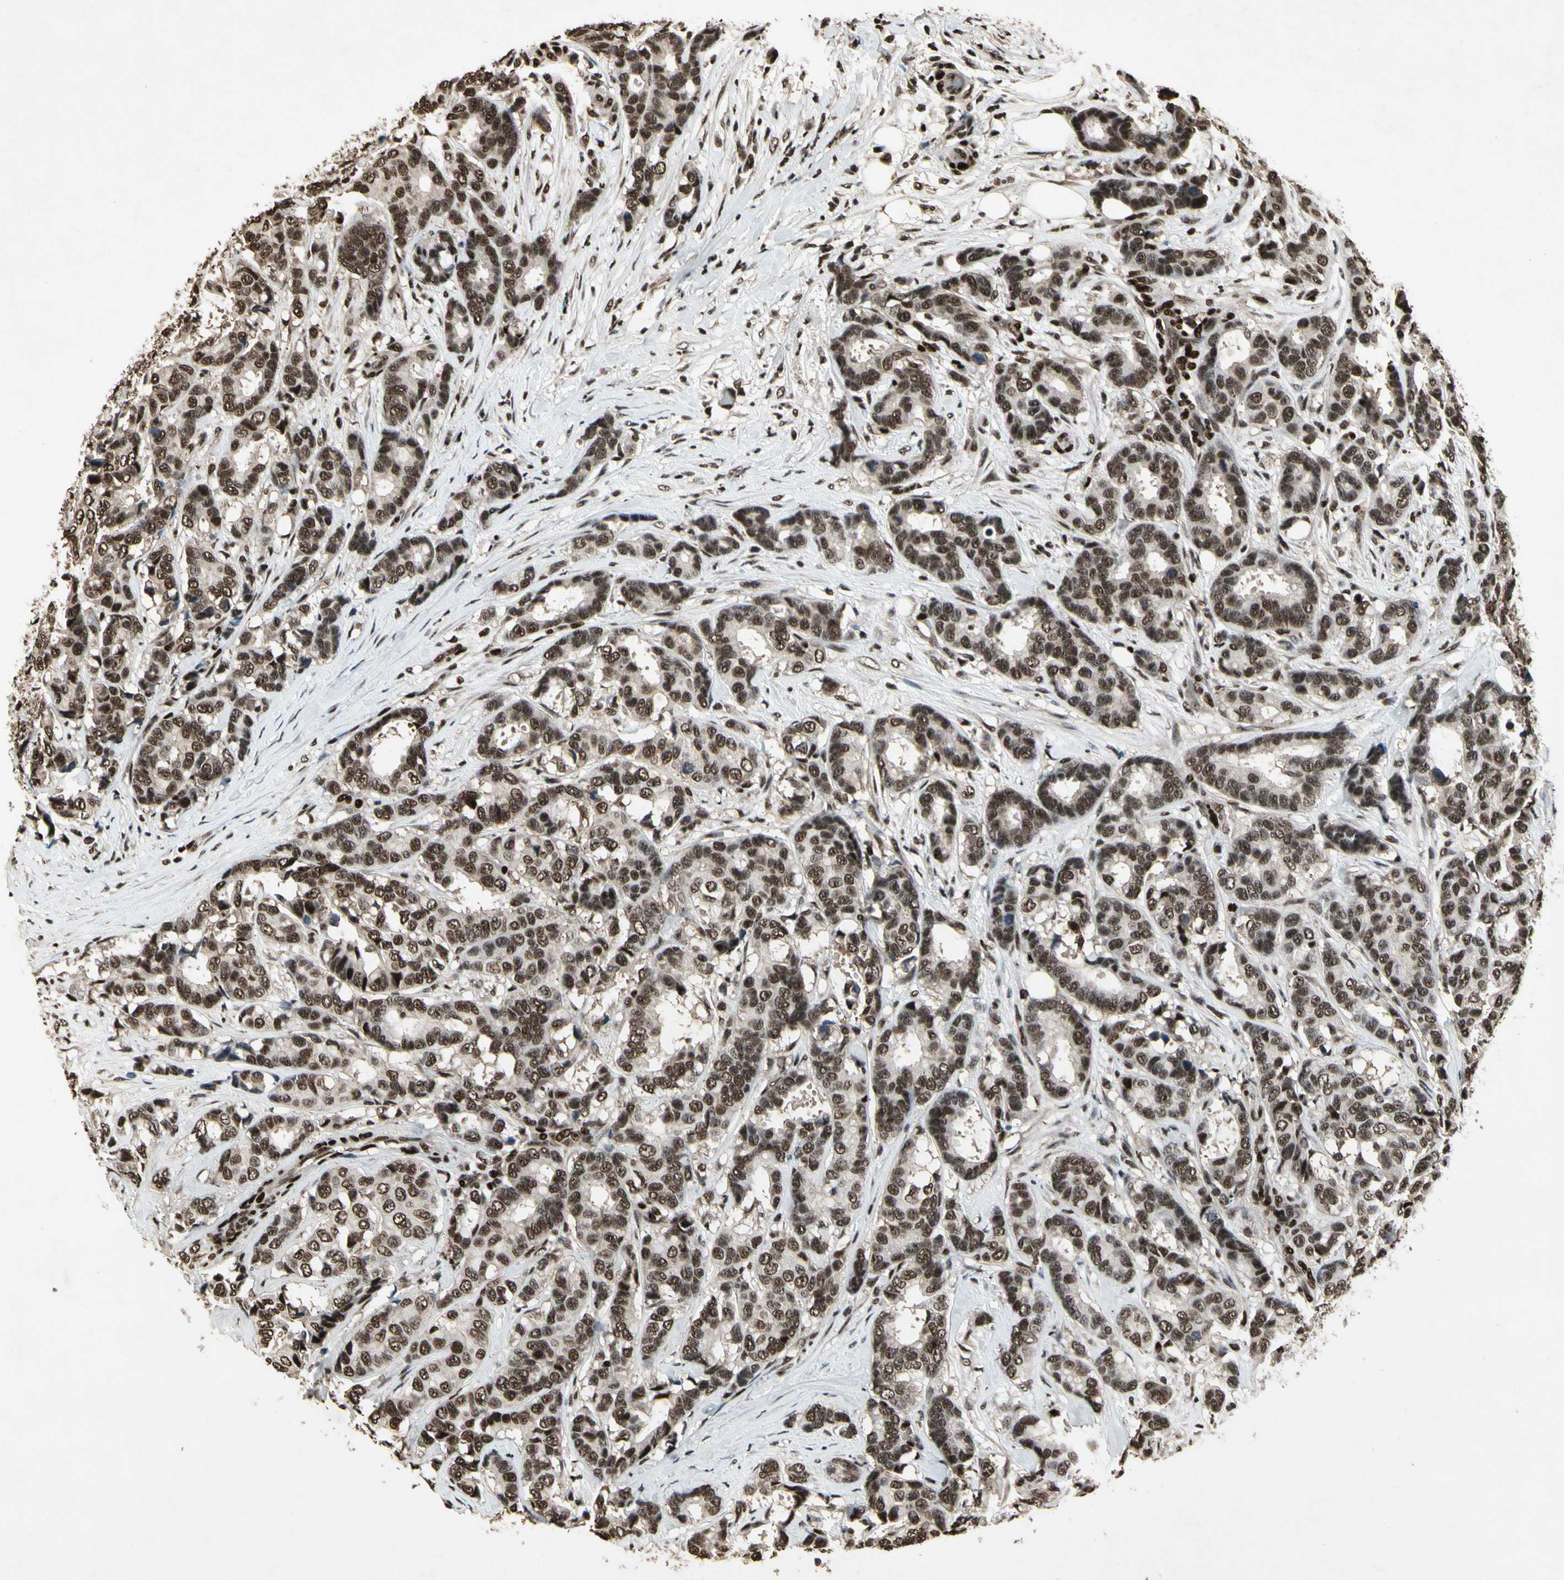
{"staining": {"intensity": "strong", "quantity": ">75%", "location": "nuclear"}, "tissue": "breast cancer", "cell_type": "Tumor cells", "image_type": "cancer", "snomed": [{"axis": "morphology", "description": "Duct carcinoma"}, {"axis": "topography", "description": "Breast"}], "caption": "Human infiltrating ductal carcinoma (breast) stained for a protein (brown) exhibits strong nuclear positive expression in about >75% of tumor cells.", "gene": "TBX2", "patient": {"sex": "female", "age": 87}}